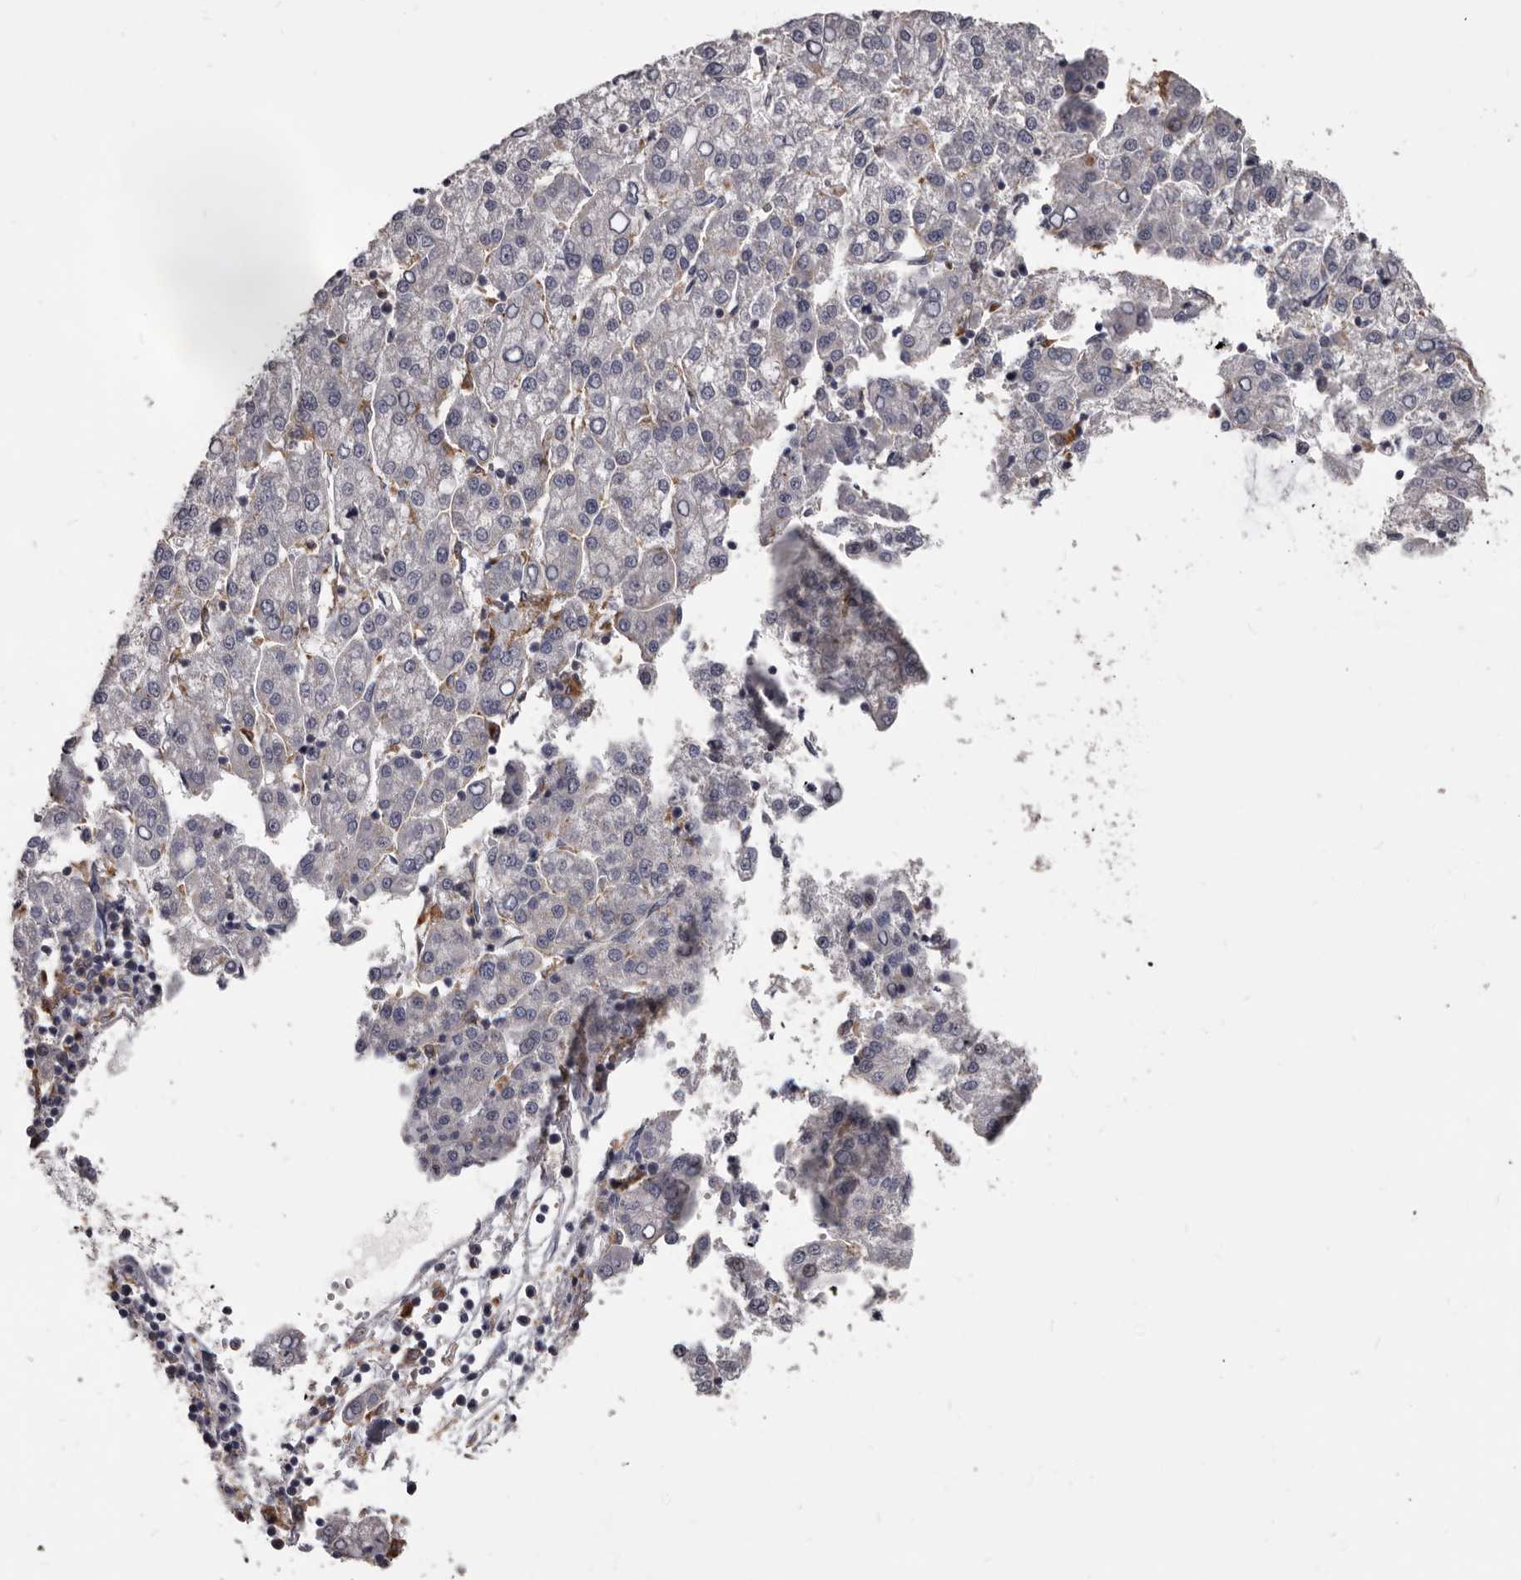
{"staining": {"intensity": "negative", "quantity": "none", "location": "none"}, "tissue": "liver cancer", "cell_type": "Tumor cells", "image_type": "cancer", "snomed": [{"axis": "morphology", "description": "Carcinoma, Hepatocellular, NOS"}, {"axis": "topography", "description": "Liver"}], "caption": "A histopathology image of hepatocellular carcinoma (liver) stained for a protein reveals no brown staining in tumor cells.", "gene": "PI4K2A", "patient": {"sex": "female", "age": 58}}